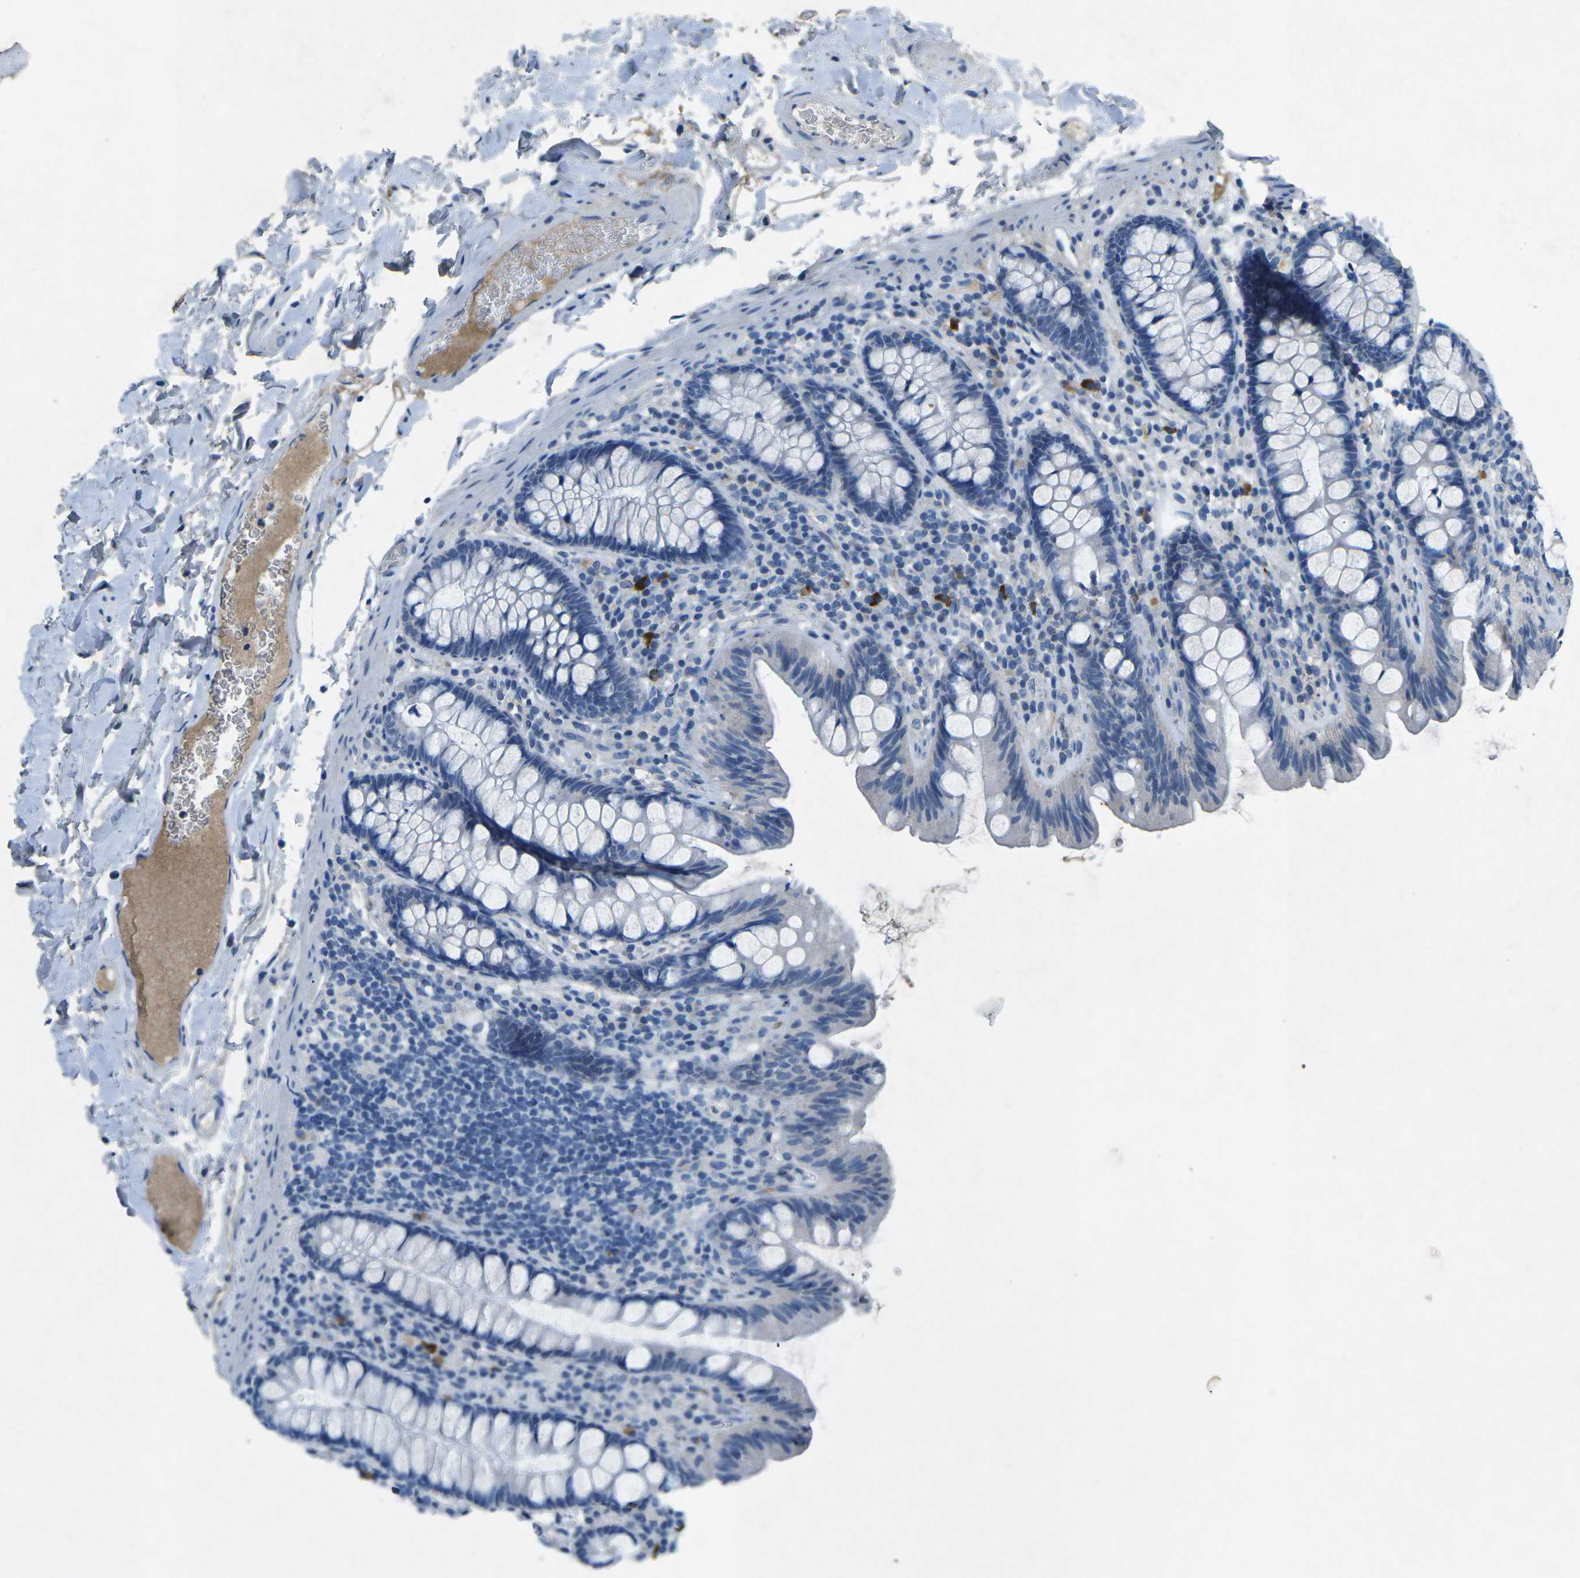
{"staining": {"intensity": "negative", "quantity": "none", "location": "none"}, "tissue": "colon", "cell_type": "Endothelial cells", "image_type": "normal", "snomed": [{"axis": "morphology", "description": "Normal tissue, NOS"}, {"axis": "topography", "description": "Colon"}], "caption": "Colon was stained to show a protein in brown. There is no significant expression in endothelial cells. (Brightfield microscopy of DAB (3,3'-diaminobenzidine) immunohistochemistry at high magnification).", "gene": "PLG", "patient": {"sex": "female", "age": 80}}